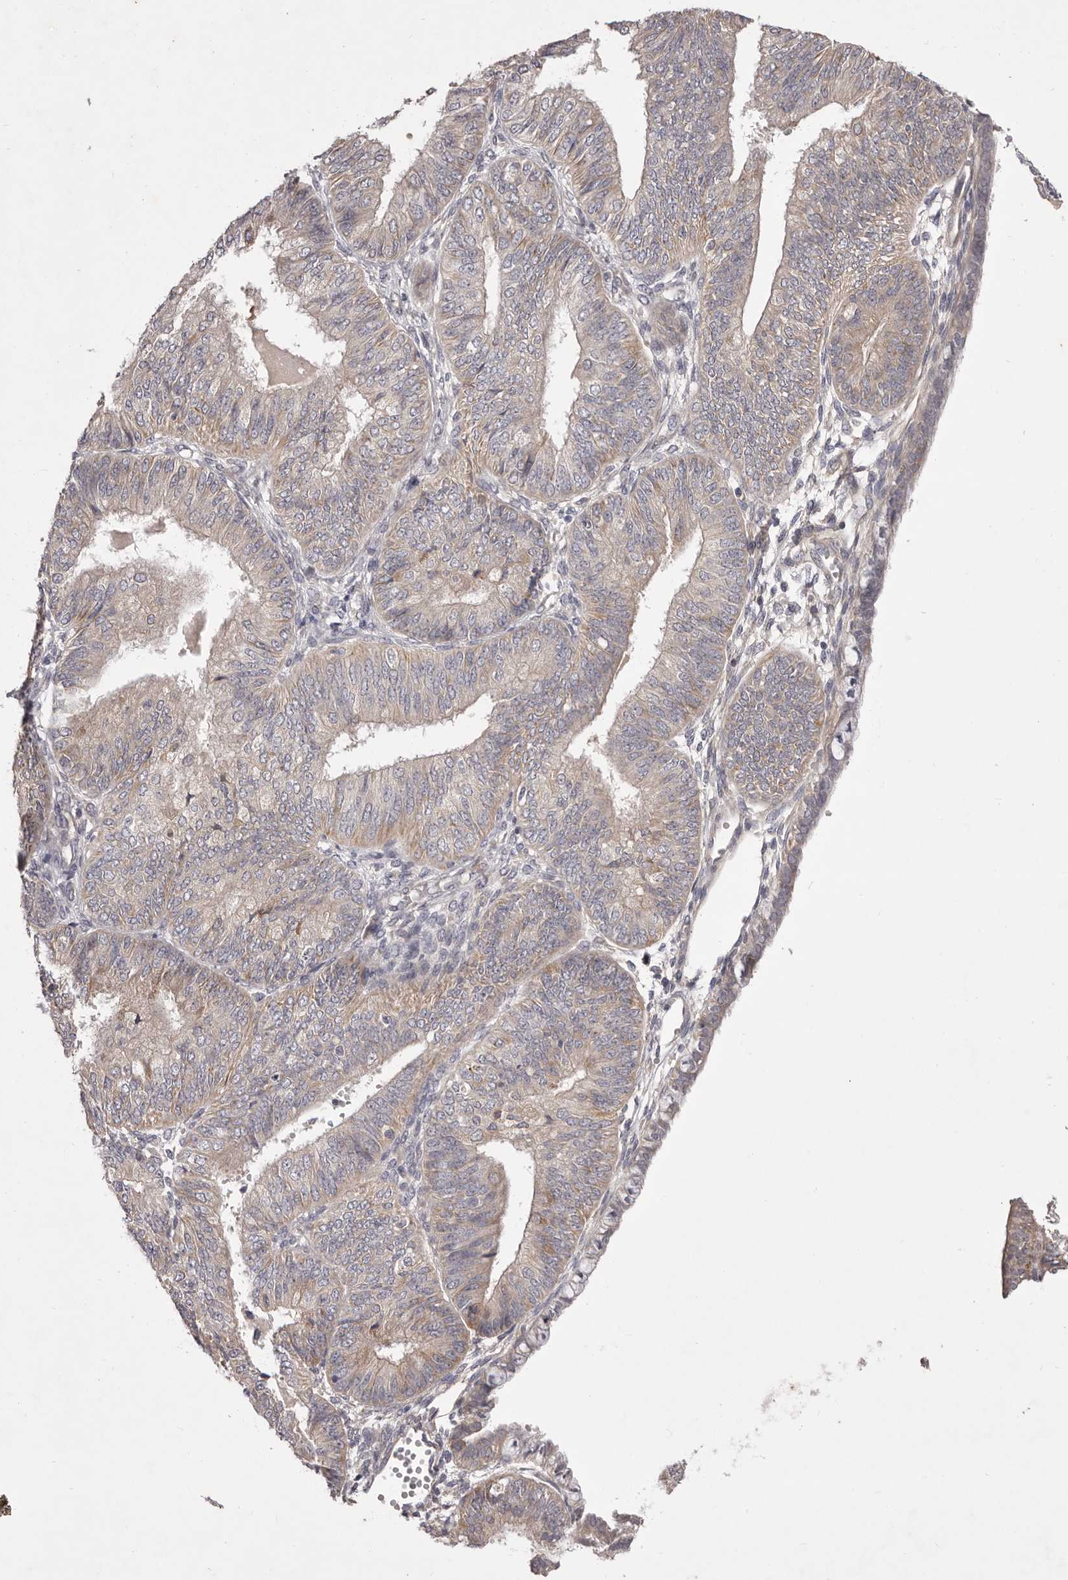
{"staining": {"intensity": "negative", "quantity": "none", "location": "none"}, "tissue": "endometrial cancer", "cell_type": "Tumor cells", "image_type": "cancer", "snomed": [{"axis": "morphology", "description": "Adenocarcinoma, NOS"}, {"axis": "topography", "description": "Endometrium"}], "caption": "Tumor cells are negative for protein expression in human endometrial cancer (adenocarcinoma).", "gene": "PNRC1", "patient": {"sex": "female", "age": 58}}